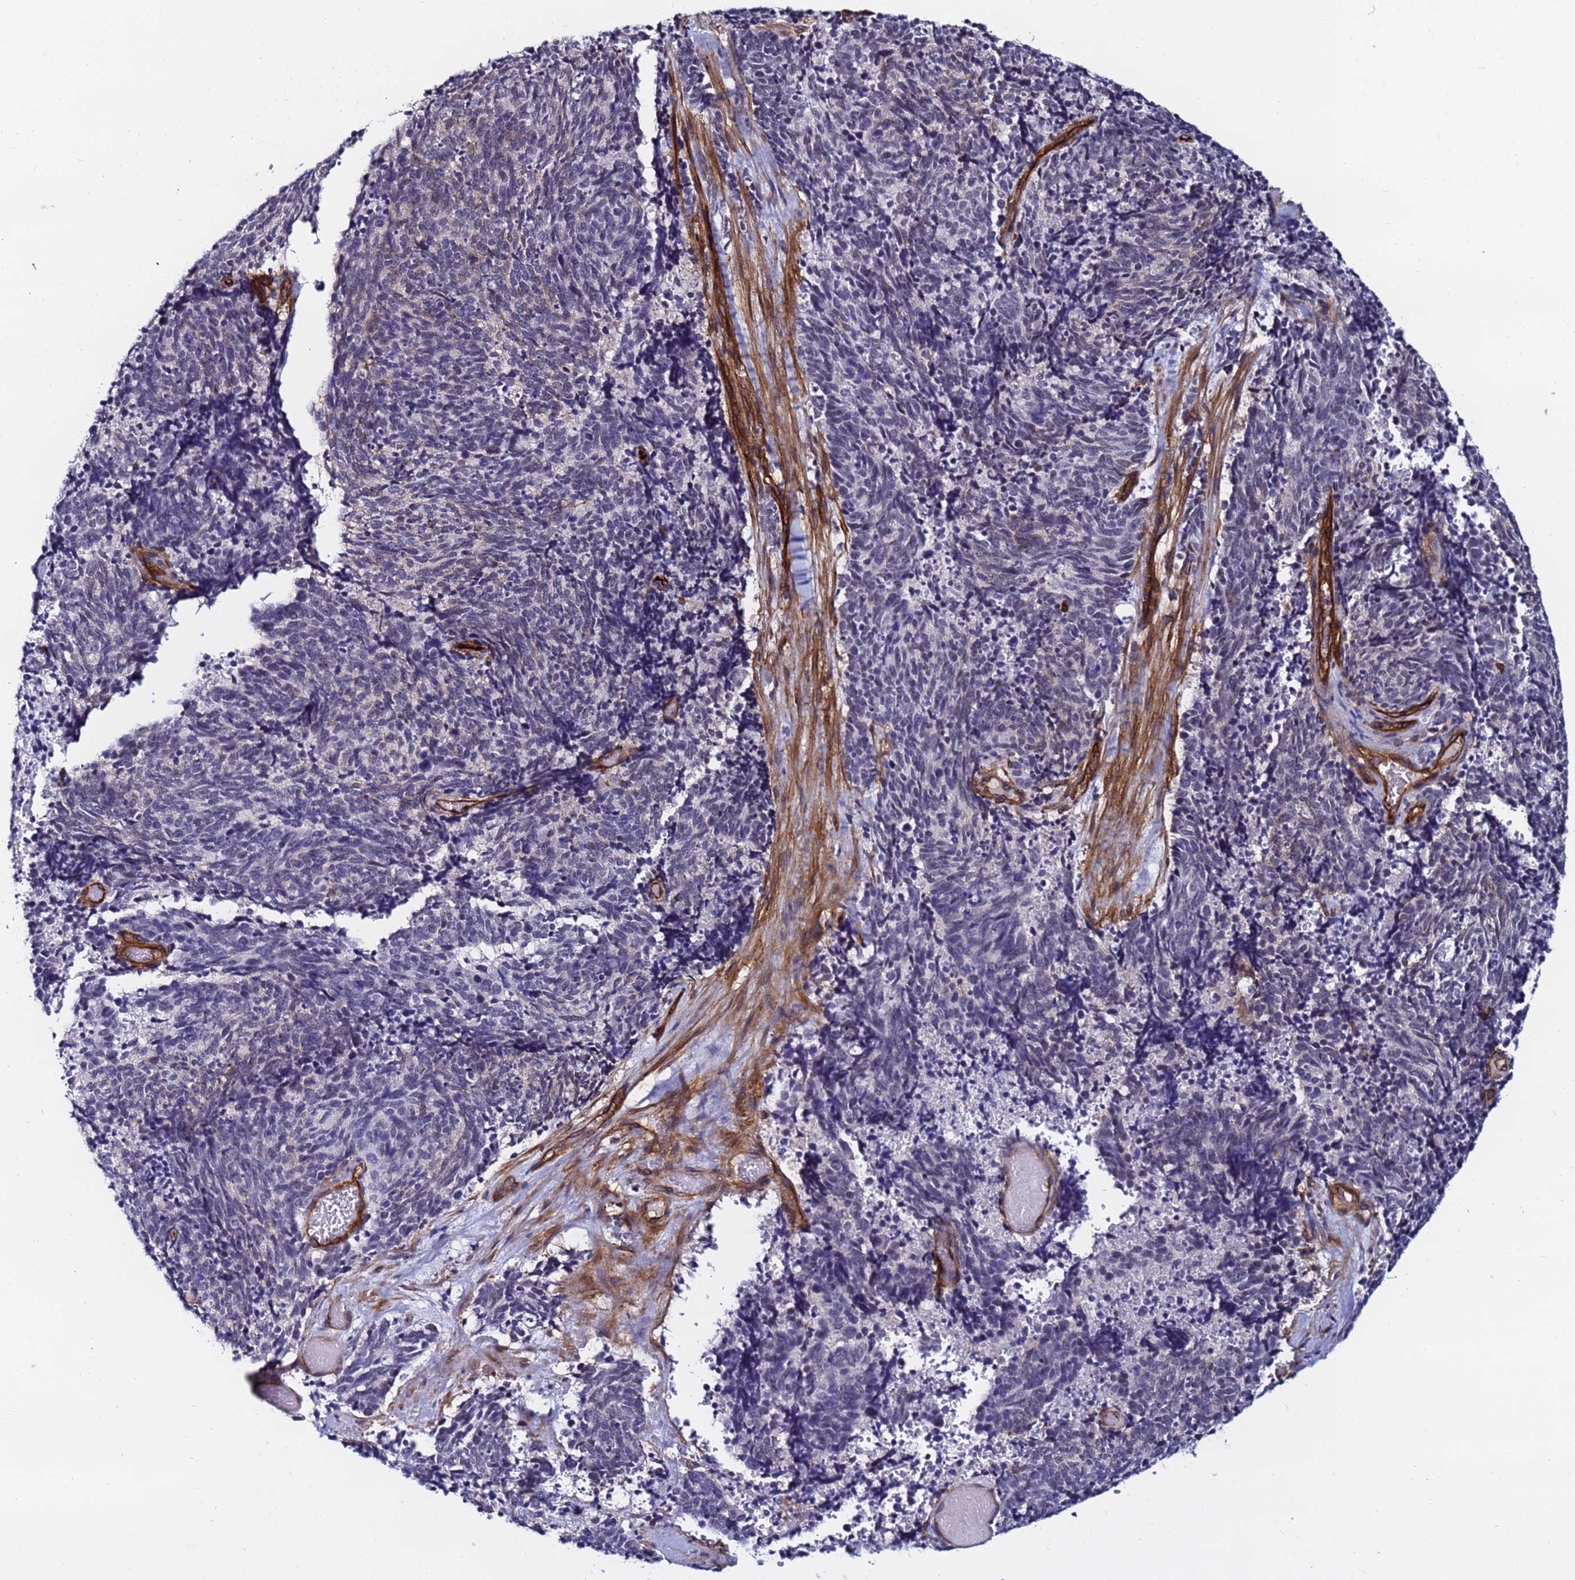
{"staining": {"intensity": "negative", "quantity": "none", "location": "none"}, "tissue": "cervical cancer", "cell_type": "Tumor cells", "image_type": "cancer", "snomed": [{"axis": "morphology", "description": "Squamous cell carcinoma, NOS"}, {"axis": "topography", "description": "Cervix"}], "caption": "Micrograph shows no significant protein positivity in tumor cells of cervical cancer (squamous cell carcinoma).", "gene": "DEFB104A", "patient": {"sex": "female", "age": 29}}